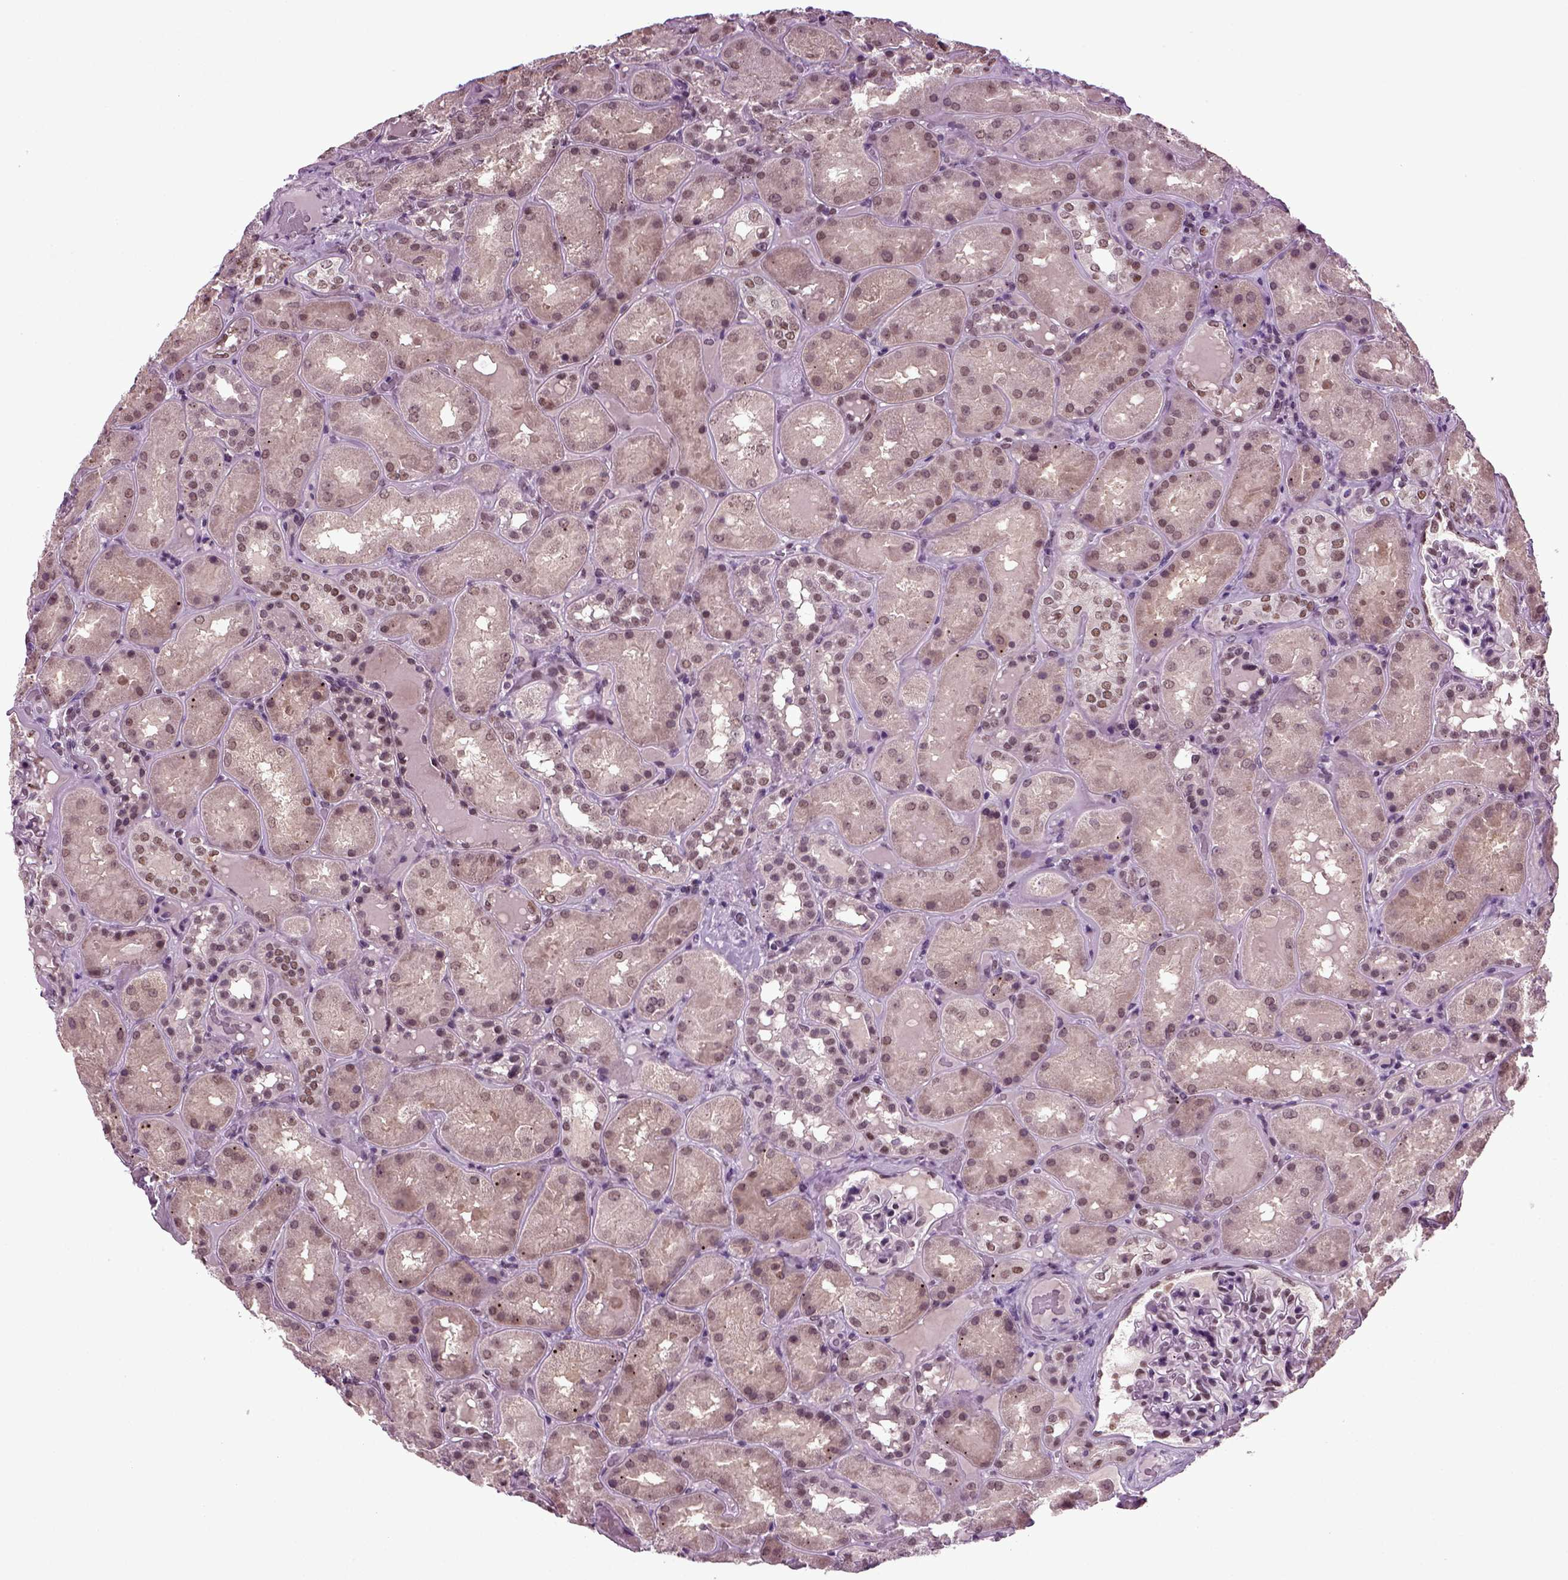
{"staining": {"intensity": "moderate", "quantity": "<25%", "location": "nuclear"}, "tissue": "kidney", "cell_type": "Cells in glomeruli", "image_type": "normal", "snomed": [{"axis": "morphology", "description": "Normal tissue, NOS"}, {"axis": "topography", "description": "Kidney"}], "caption": "Cells in glomeruli reveal moderate nuclear expression in approximately <25% of cells in normal kidney. (IHC, brightfield microscopy, high magnification).", "gene": "RCOR3", "patient": {"sex": "male", "age": 73}}